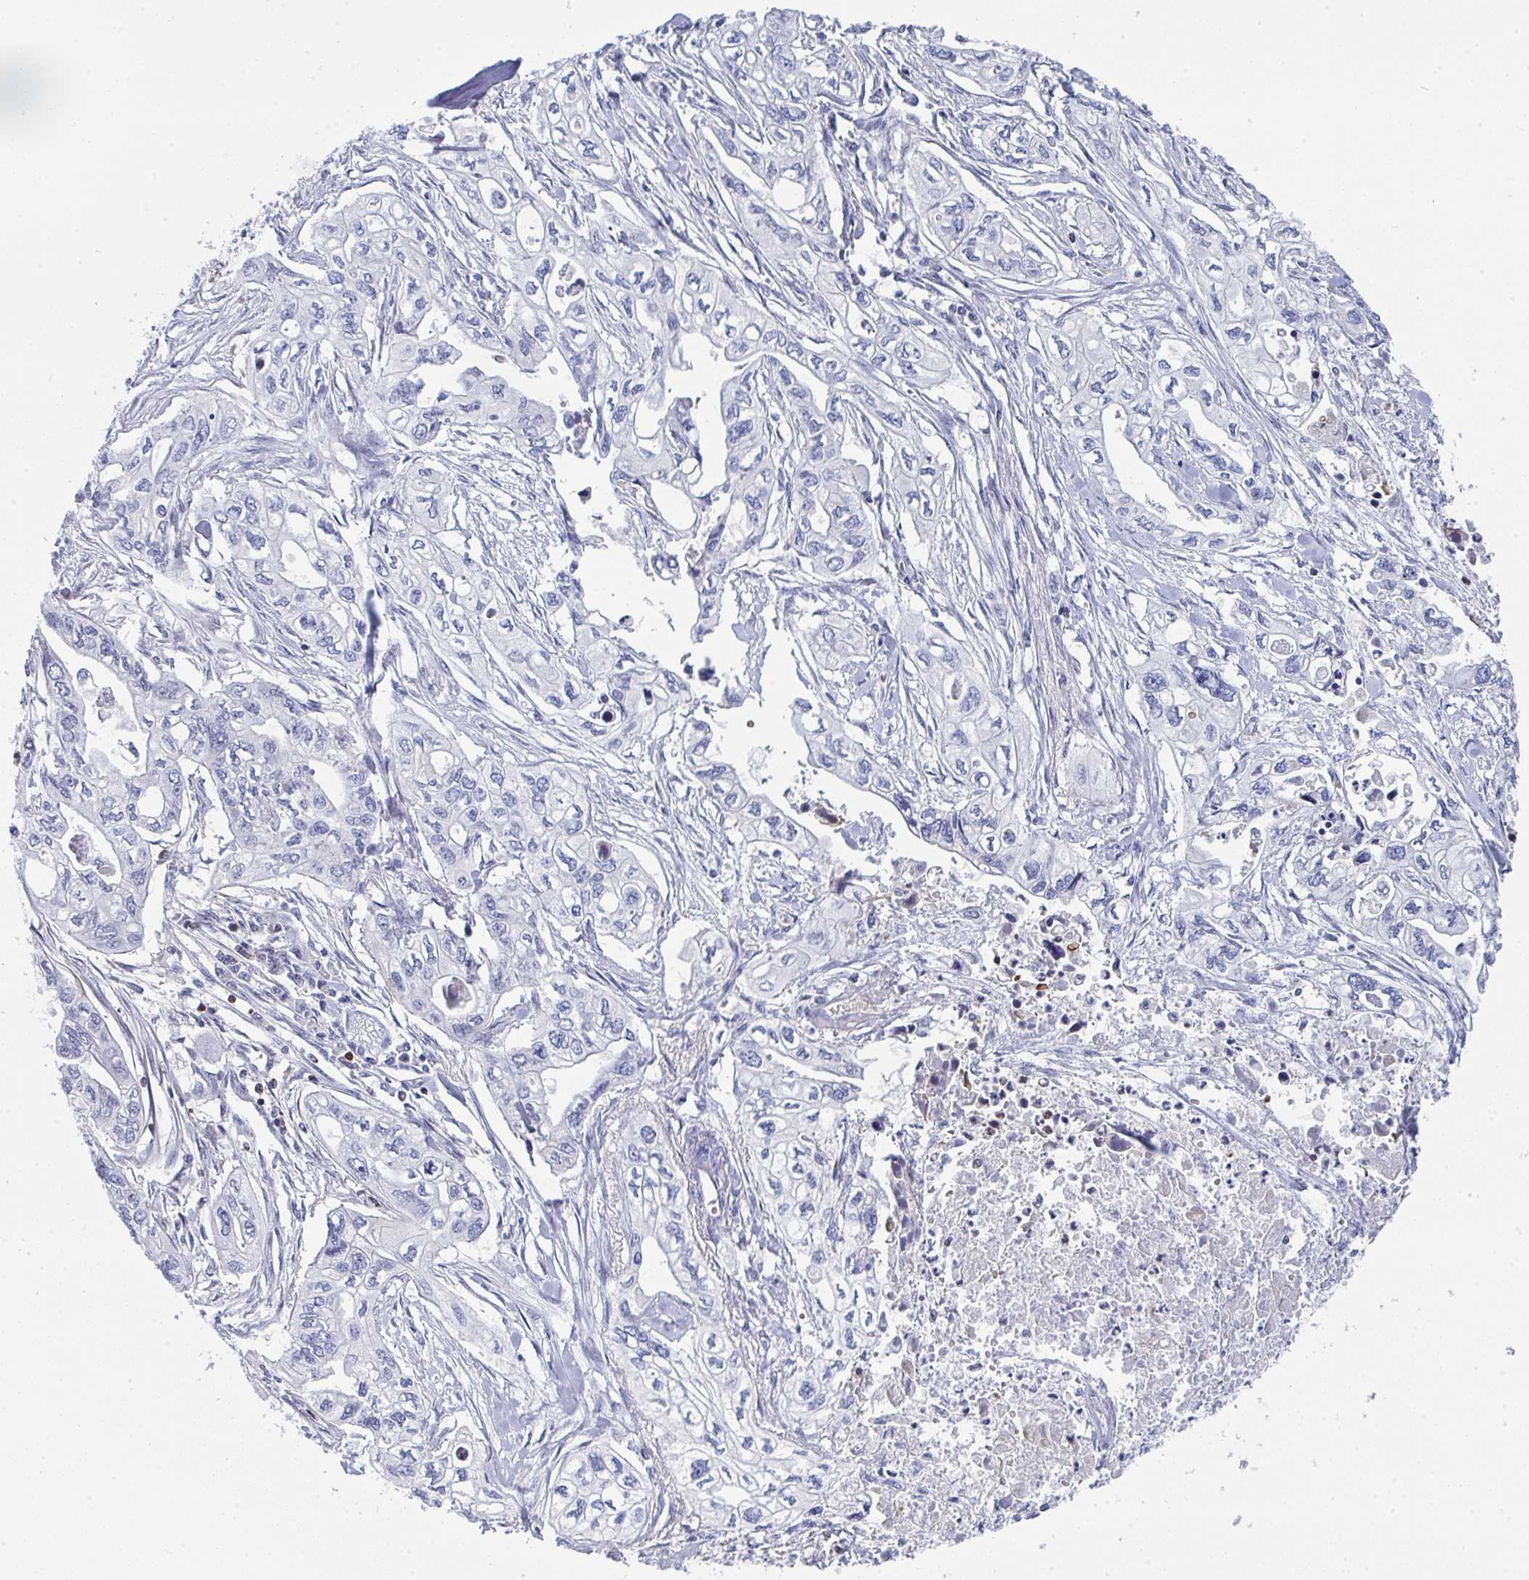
{"staining": {"intensity": "negative", "quantity": "none", "location": "none"}, "tissue": "pancreatic cancer", "cell_type": "Tumor cells", "image_type": "cancer", "snomed": [{"axis": "morphology", "description": "Adenocarcinoma, NOS"}, {"axis": "topography", "description": "Pancreas"}], "caption": "IHC of human pancreatic cancer demonstrates no positivity in tumor cells. (Brightfield microscopy of DAB immunohistochemistry (IHC) at high magnification).", "gene": "AOC2", "patient": {"sex": "male", "age": 68}}